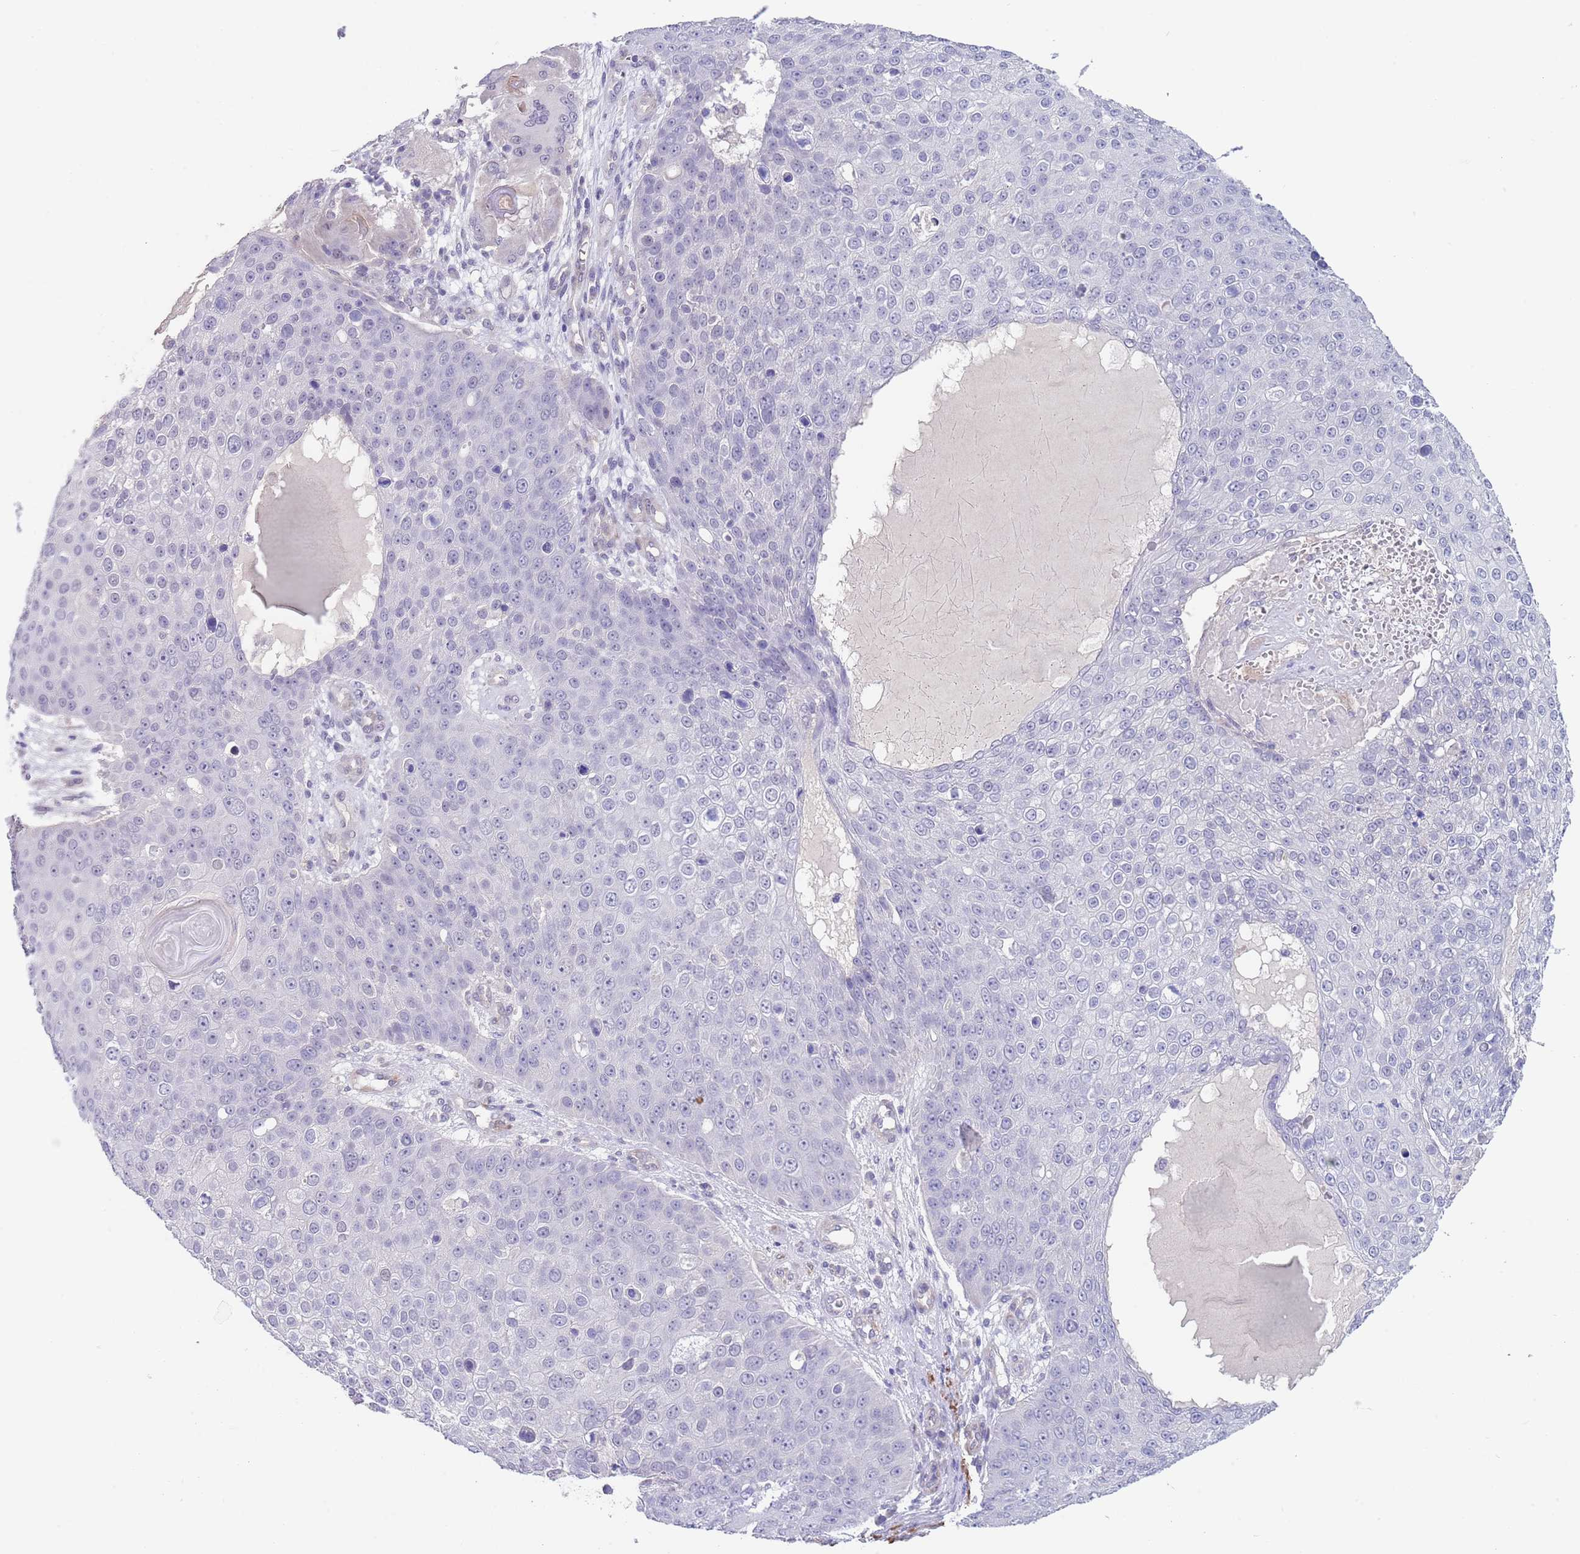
{"staining": {"intensity": "negative", "quantity": "none", "location": "none"}, "tissue": "skin cancer", "cell_type": "Tumor cells", "image_type": "cancer", "snomed": [{"axis": "morphology", "description": "Squamous cell carcinoma, NOS"}, {"axis": "topography", "description": "Skin"}], "caption": "This is an immunohistochemistry histopathology image of human skin cancer (squamous cell carcinoma). There is no staining in tumor cells.", "gene": "RNF169", "patient": {"sex": "male", "age": 71}}